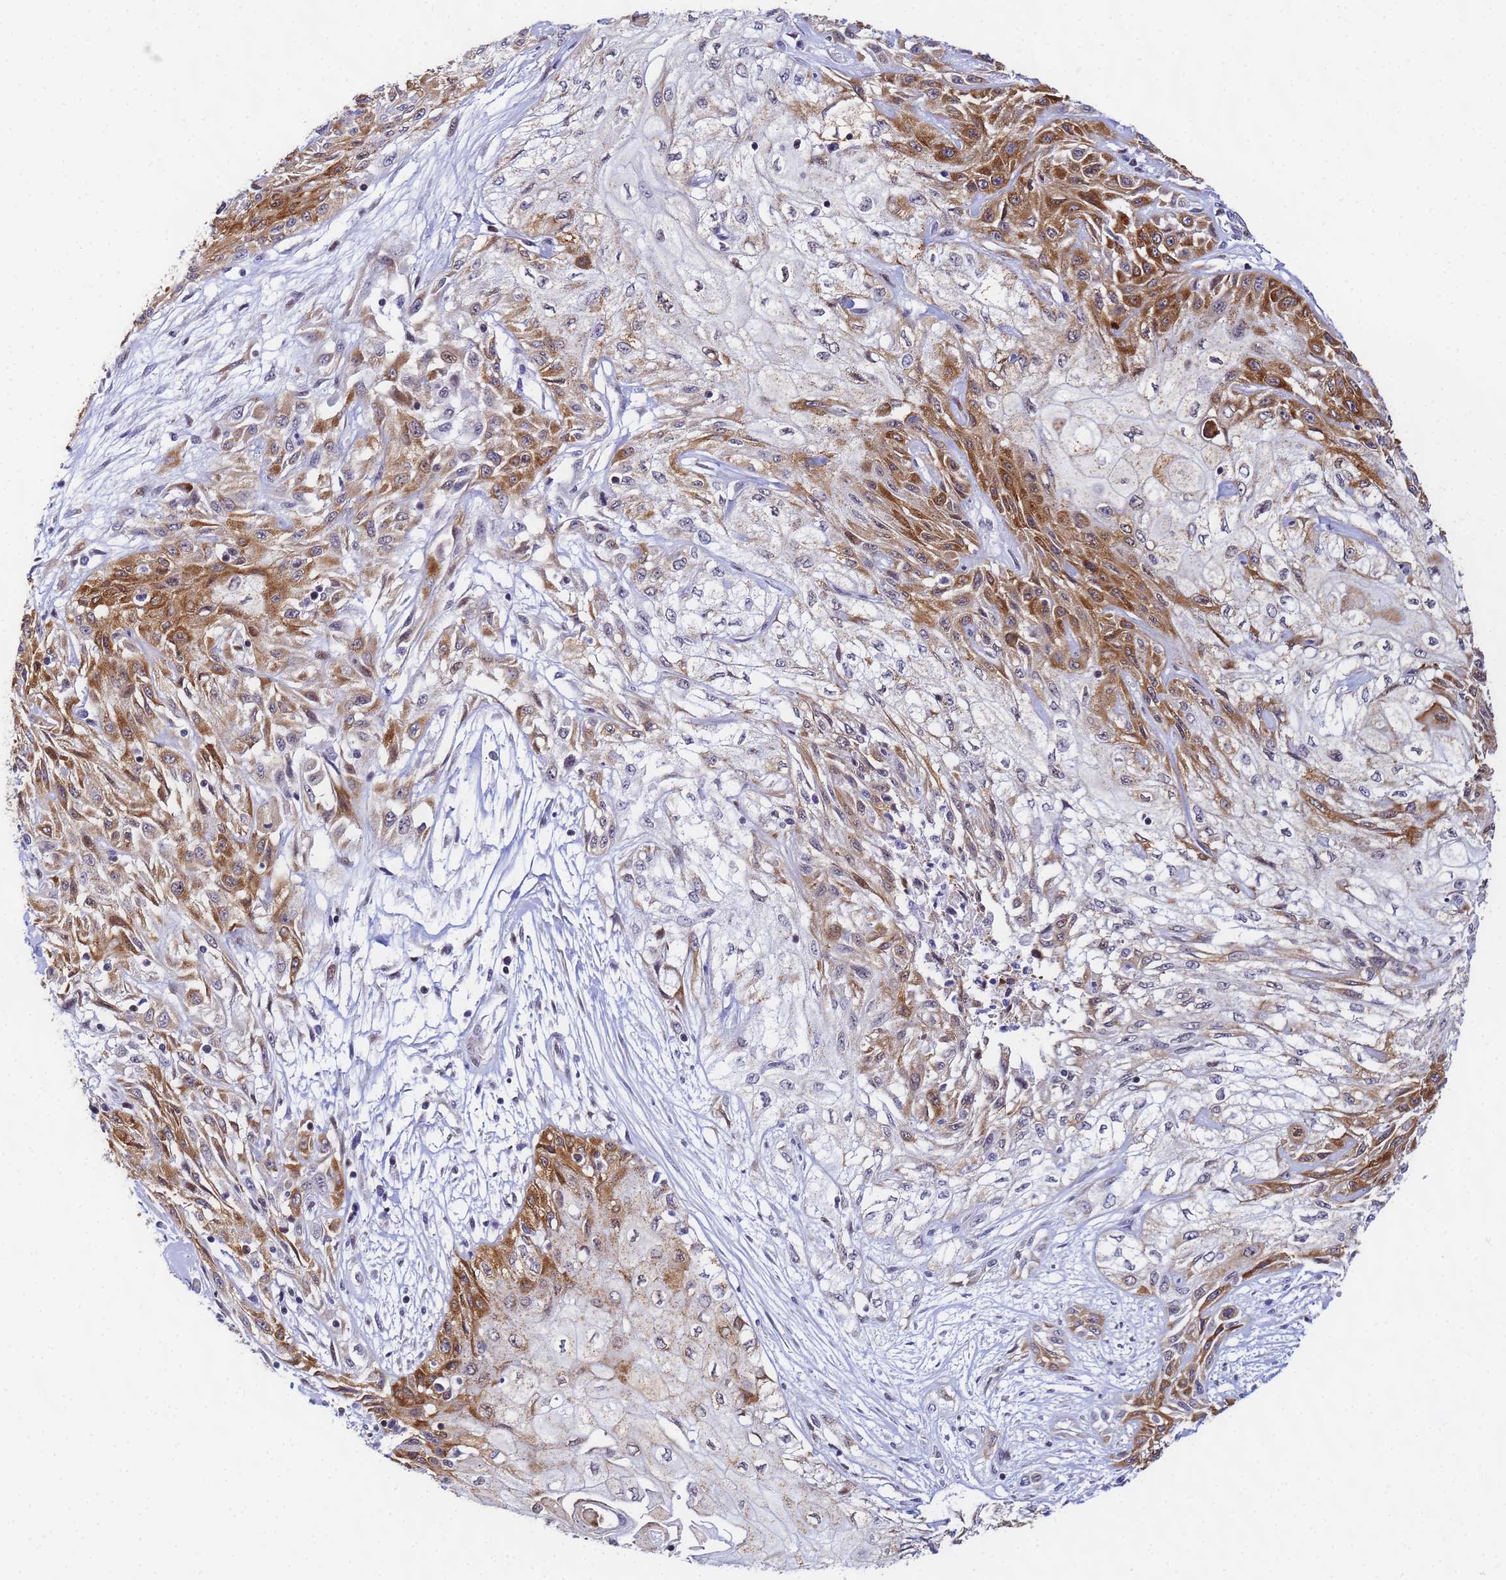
{"staining": {"intensity": "moderate", "quantity": ">75%", "location": "cytoplasmic/membranous"}, "tissue": "skin cancer", "cell_type": "Tumor cells", "image_type": "cancer", "snomed": [{"axis": "morphology", "description": "Squamous cell carcinoma, NOS"}, {"axis": "morphology", "description": "Squamous cell carcinoma, metastatic, NOS"}, {"axis": "topography", "description": "Skin"}, {"axis": "topography", "description": "Lymph node"}], "caption": "An immunohistochemistry histopathology image of tumor tissue is shown. Protein staining in brown highlights moderate cytoplasmic/membranous positivity in skin cancer within tumor cells.", "gene": "CKMT1A", "patient": {"sex": "male", "age": 75}}